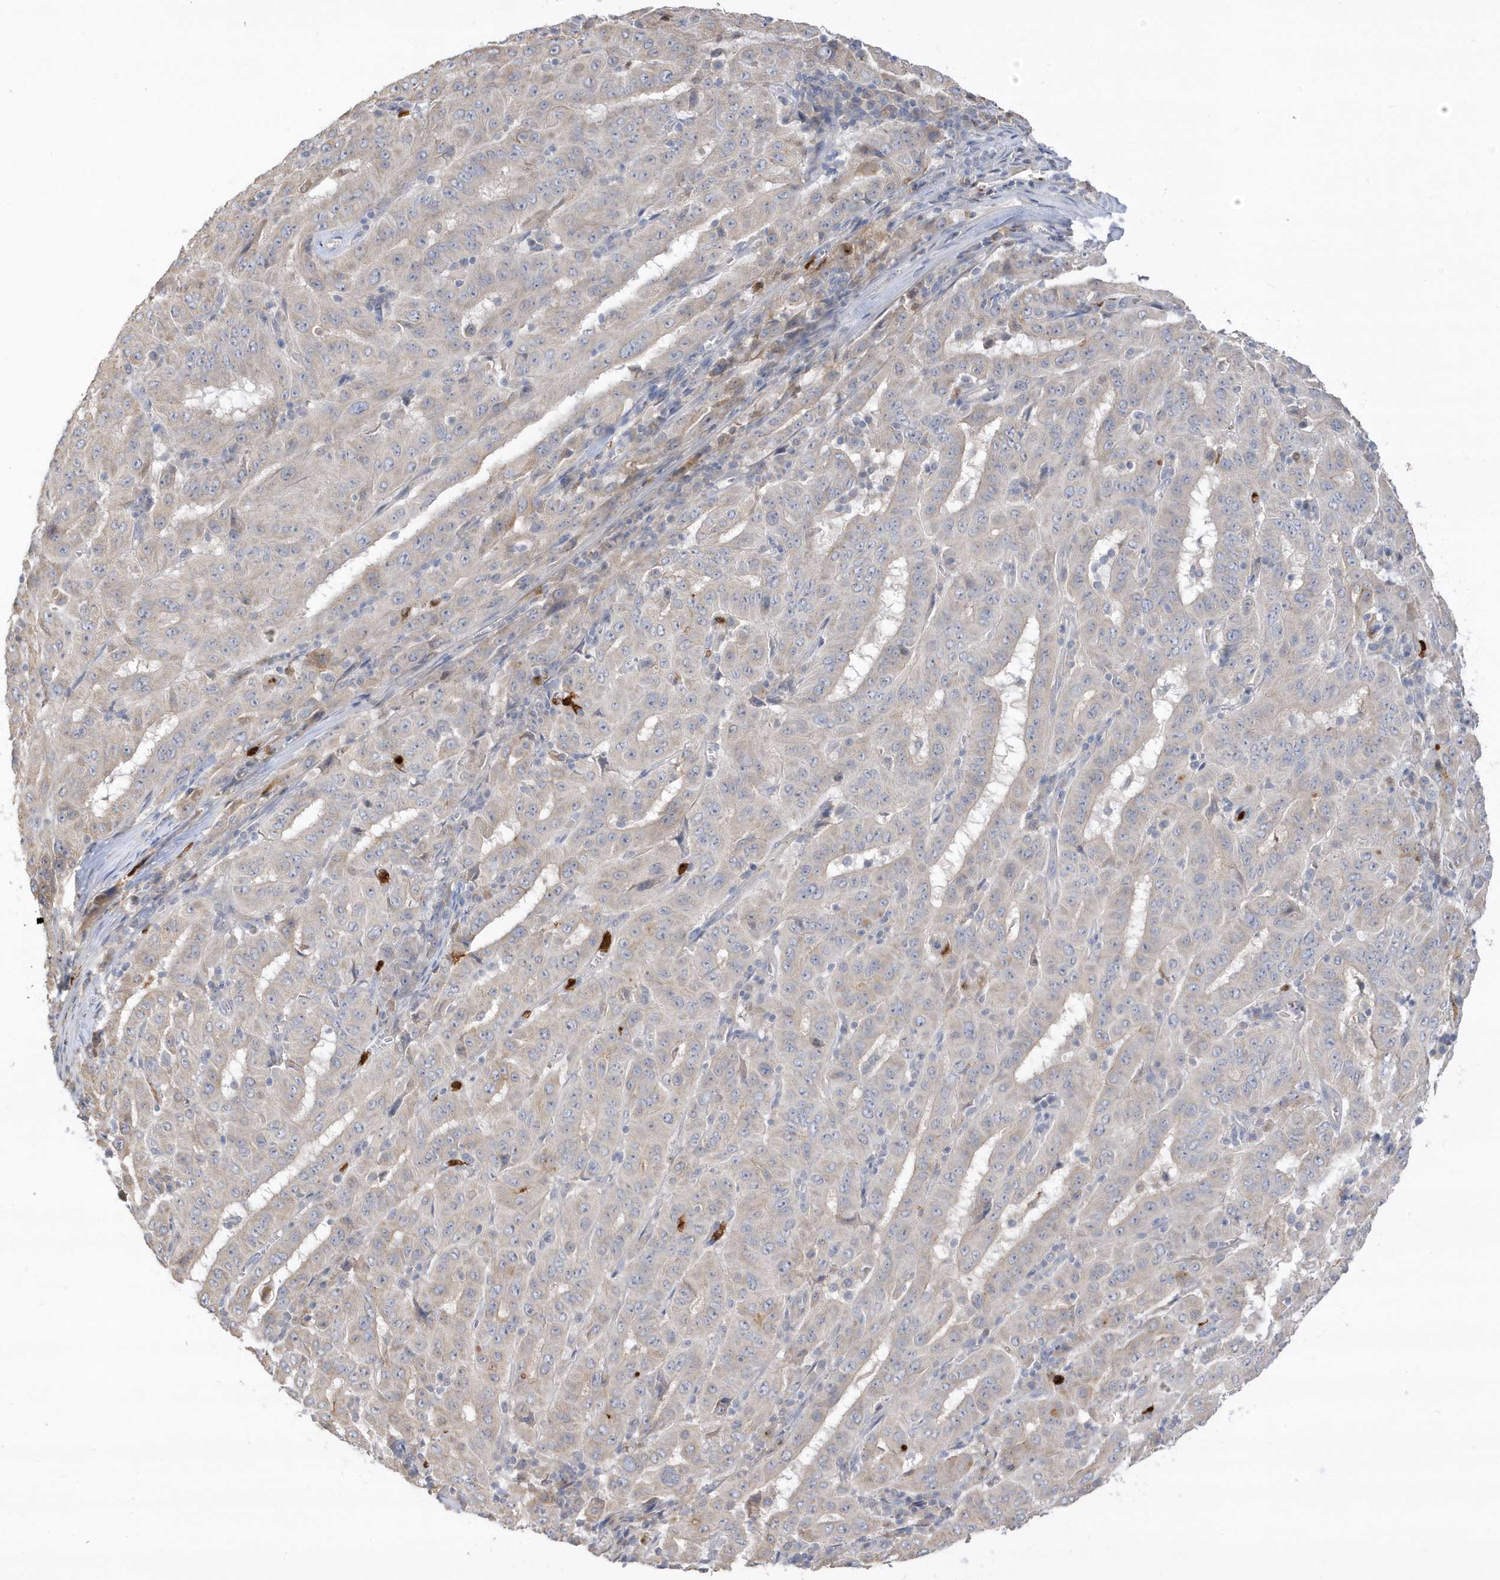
{"staining": {"intensity": "negative", "quantity": "none", "location": "none"}, "tissue": "pancreatic cancer", "cell_type": "Tumor cells", "image_type": "cancer", "snomed": [{"axis": "morphology", "description": "Adenocarcinoma, NOS"}, {"axis": "topography", "description": "Pancreas"}], "caption": "High magnification brightfield microscopy of pancreatic adenocarcinoma stained with DAB (3,3'-diaminobenzidine) (brown) and counterstained with hematoxylin (blue): tumor cells show no significant expression.", "gene": "DPP9", "patient": {"sex": "male", "age": 63}}